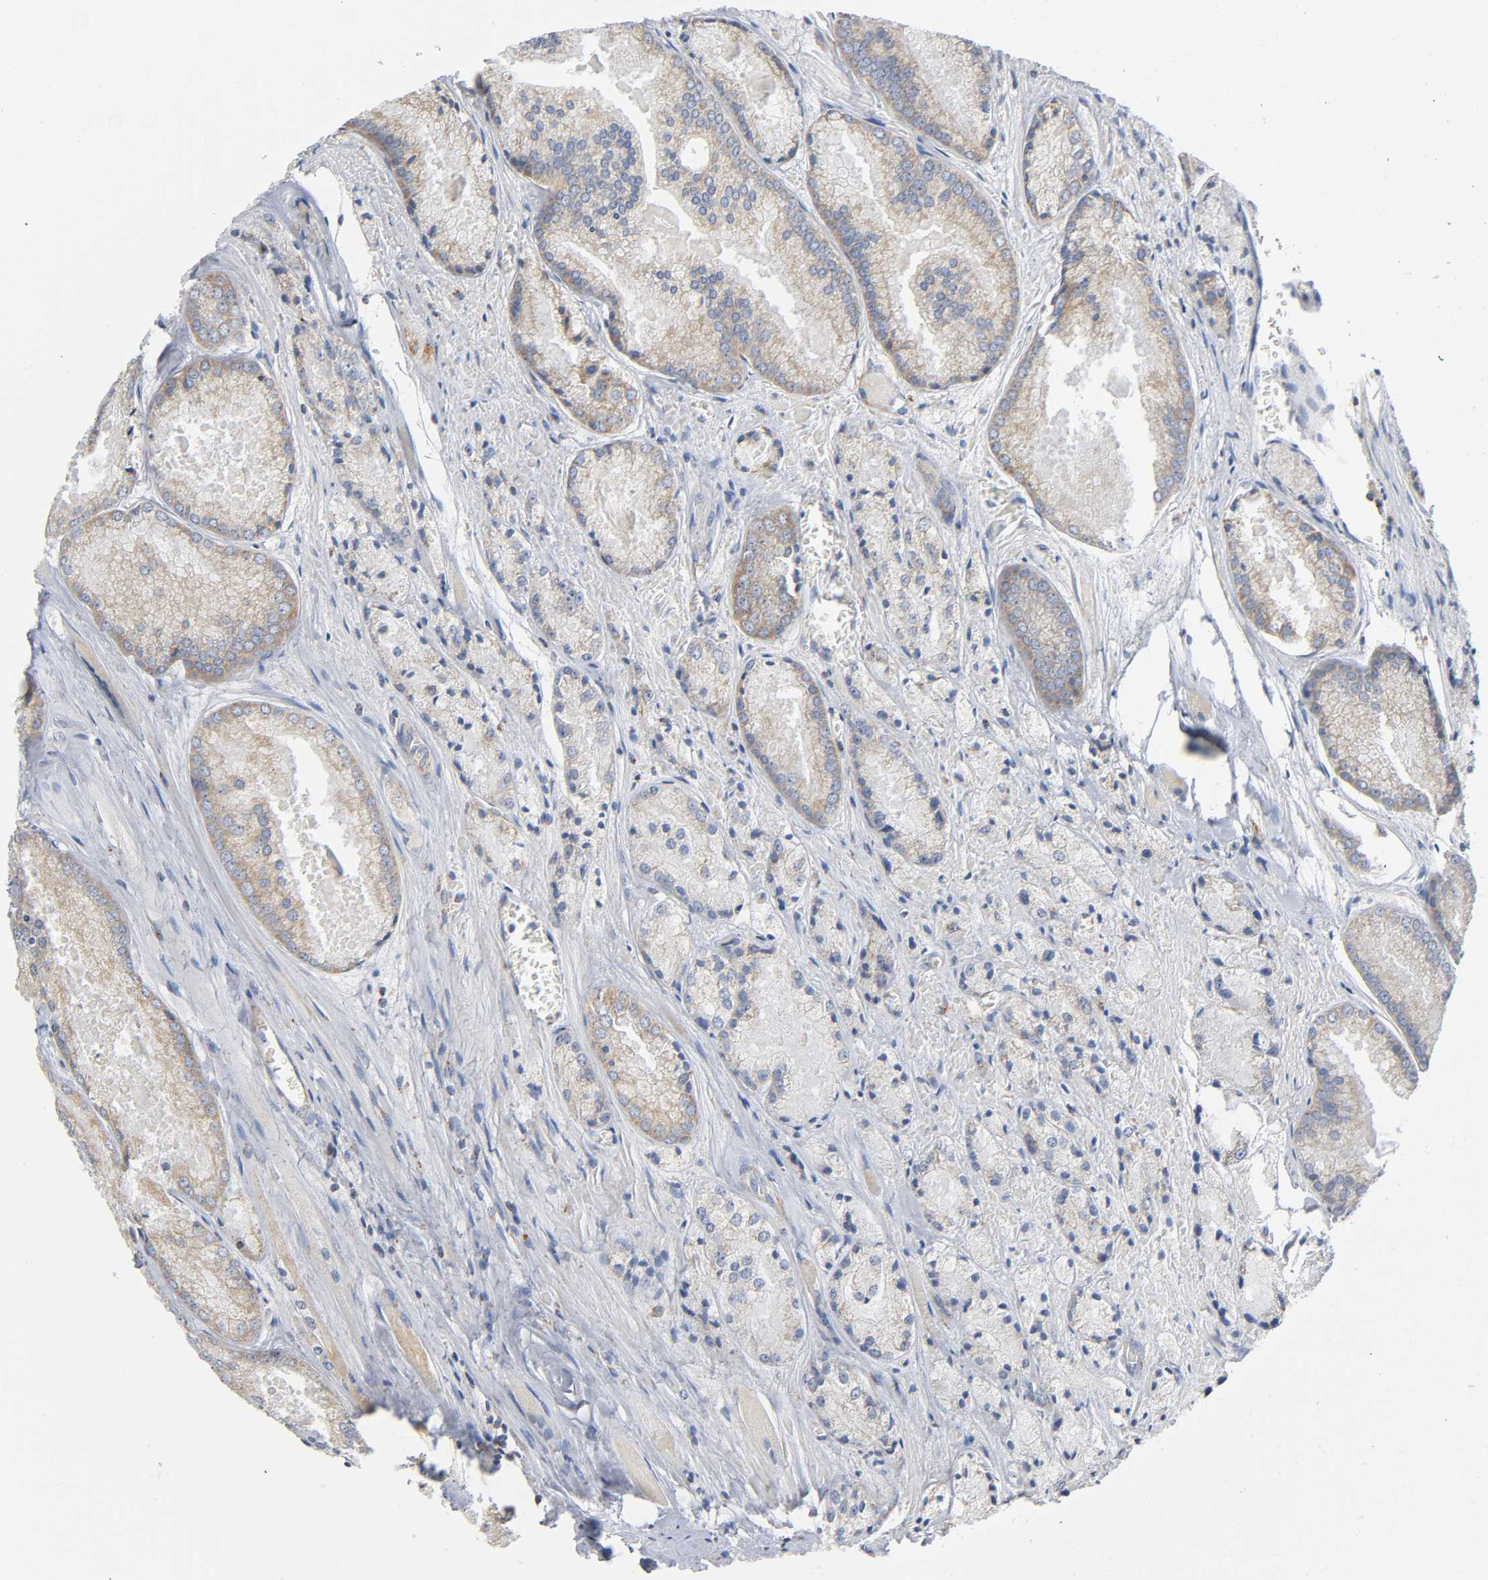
{"staining": {"intensity": "weak", "quantity": "25%-75%", "location": "cytoplasmic/membranous"}, "tissue": "prostate cancer", "cell_type": "Tumor cells", "image_type": "cancer", "snomed": [{"axis": "morphology", "description": "Adenocarcinoma, Low grade"}, {"axis": "topography", "description": "Prostate"}], "caption": "Human prostate cancer (low-grade adenocarcinoma) stained for a protein (brown) displays weak cytoplasmic/membranous positive staining in about 25%-75% of tumor cells.", "gene": "BAK1", "patient": {"sex": "male", "age": 64}}